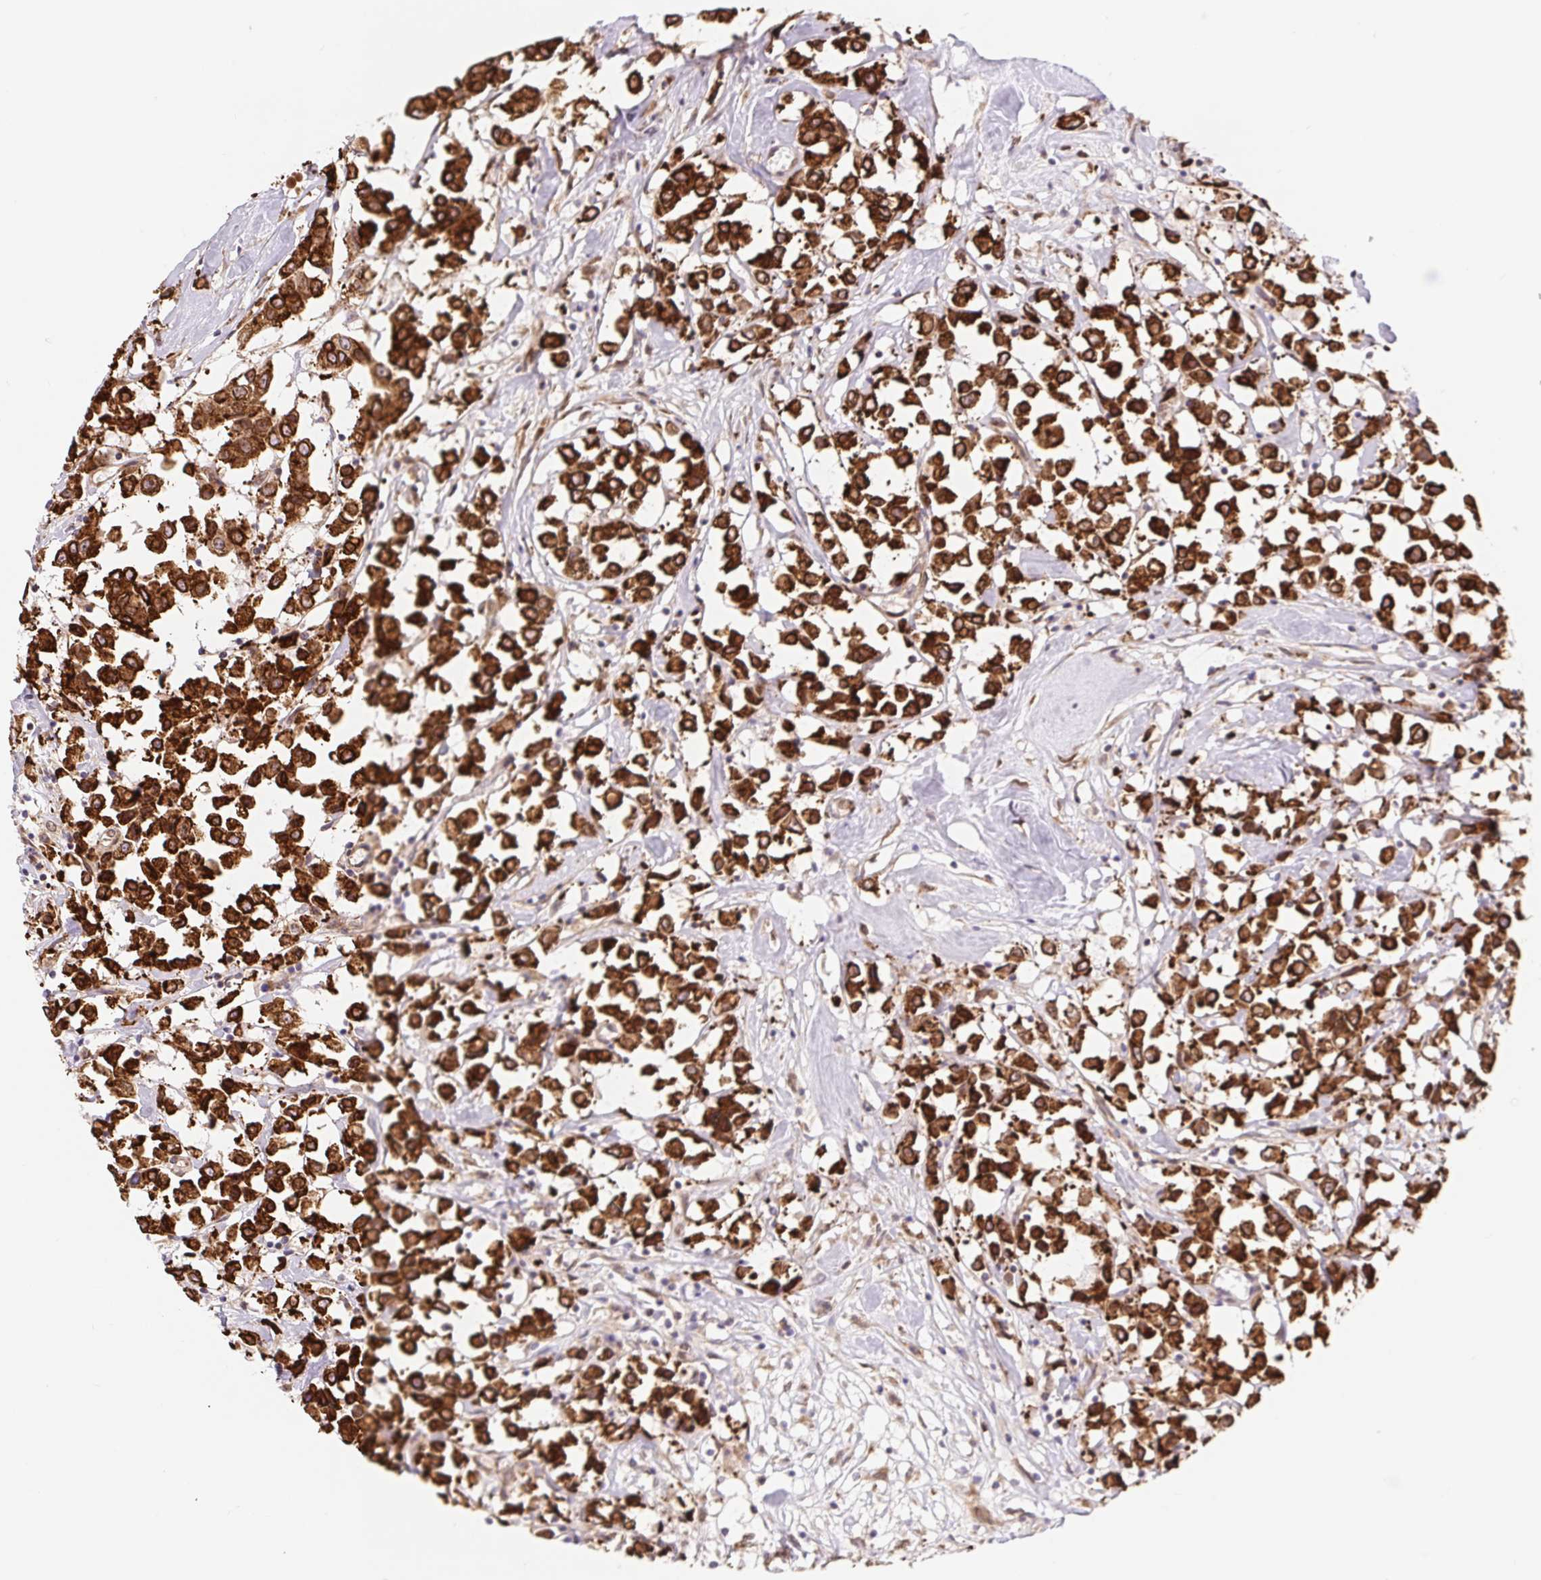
{"staining": {"intensity": "strong", "quantity": ">75%", "location": "cytoplasmic/membranous"}, "tissue": "breast cancer", "cell_type": "Tumor cells", "image_type": "cancer", "snomed": [{"axis": "morphology", "description": "Duct carcinoma"}, {"axis": "topography", "description": "Breast"}], "caption": "Immunohistochemistry image of human breast cancer stained for a protein (brown), which shows high levels of strong cytoplasmic/membranous expression in approximately >75% of tumor cells.", "gene": "LYPD5", "patient": {"sex": "female", "age": 61}}